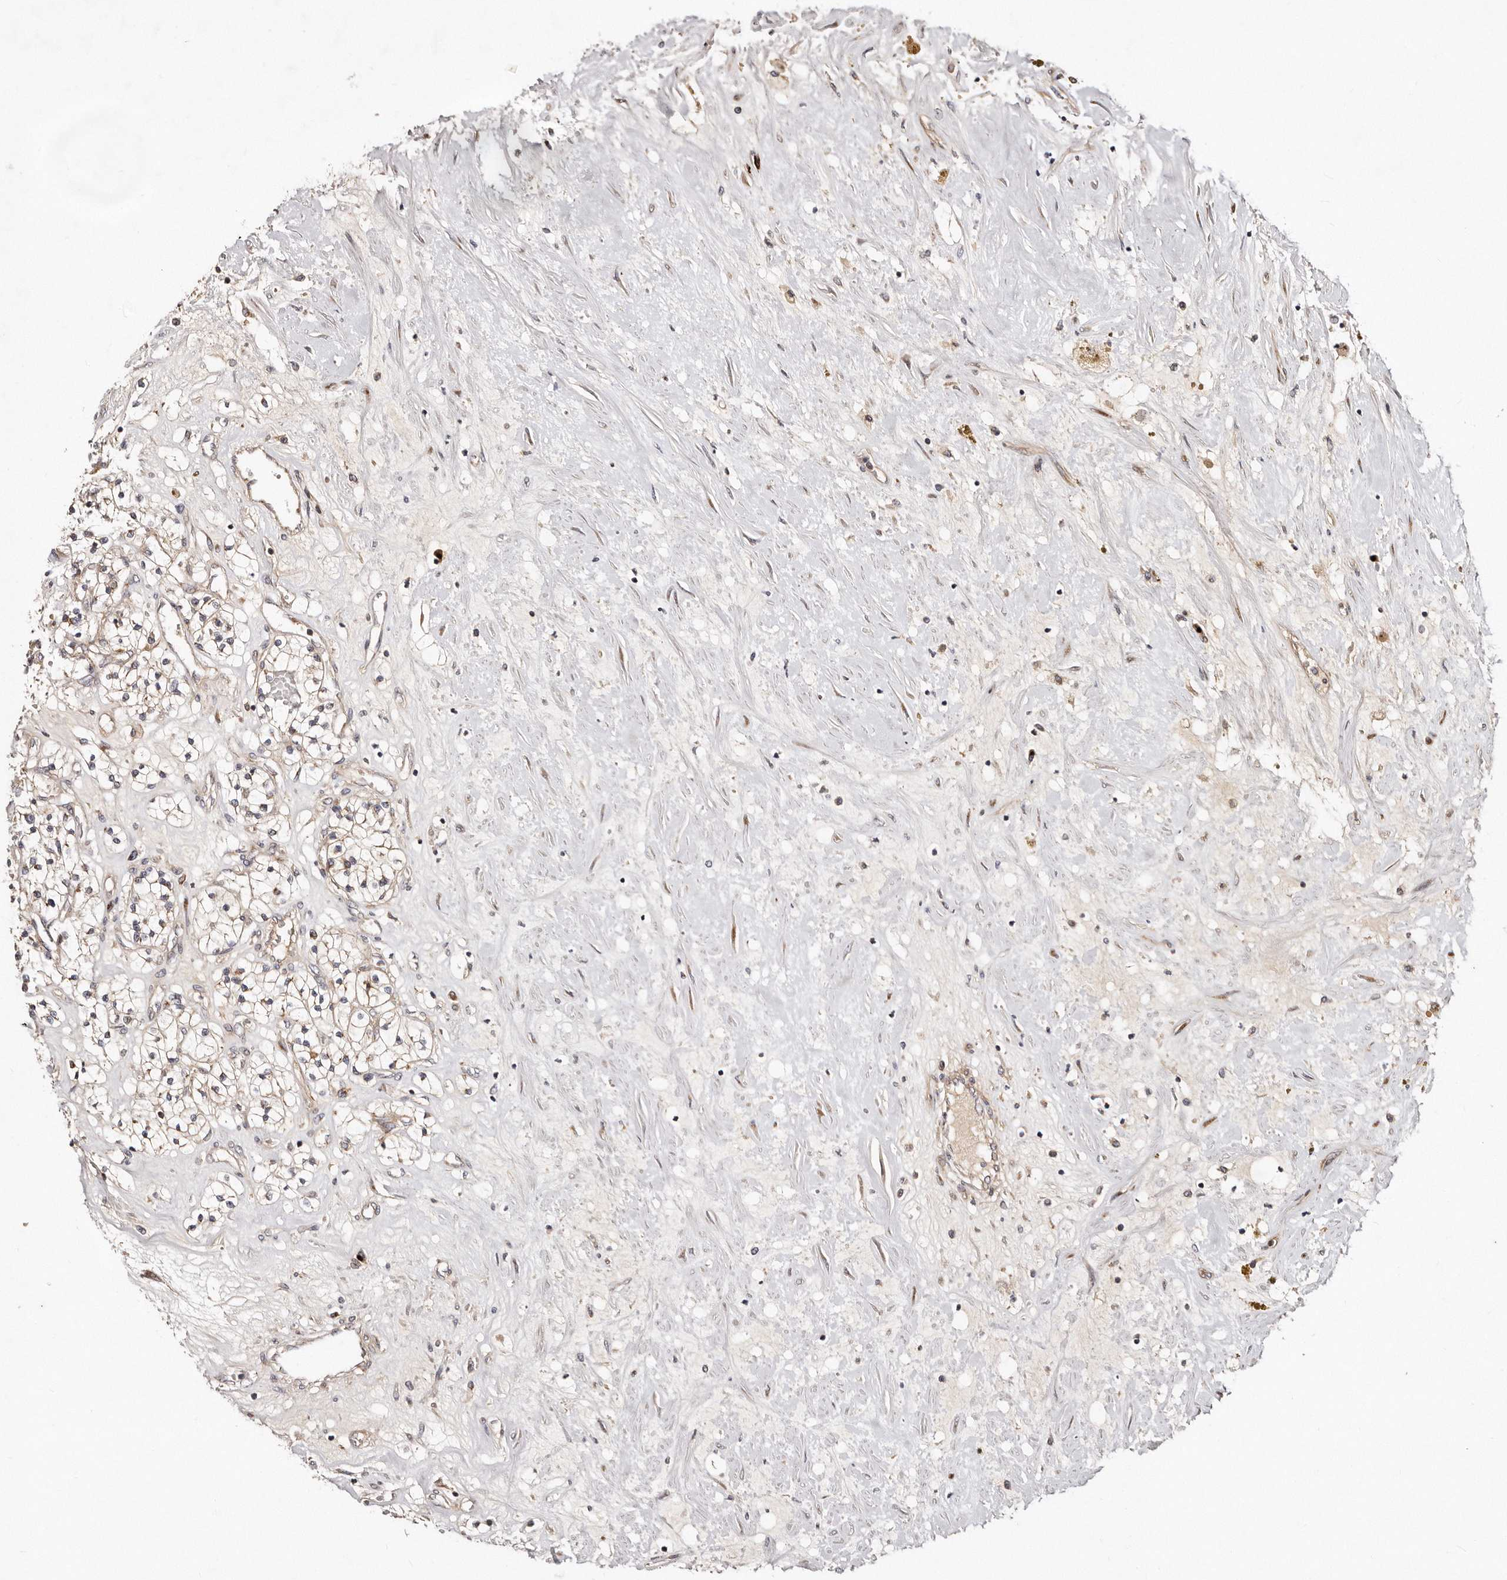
{"staining": {"intensity": "moderate", "quantity": "25%-75%", "location": "cytoplasmic/membranous"}, "tissue": "renal cancer", "cell_type": "Tumor cells", "image_type": "cancer", "snomed": [{"axis": "morphology", "description": "Normal tissue, NOS"}, {"axis": "morphology", "description": "Adenocarcinoma, NOS"}, {"axis": "topography", "description": "Kidney"}], "caption": "This micrograph reveals adenocarcinoma (renal) stained with immunohistochemistry to label a protein in brown. The cytoplasmic/membranous of tumor cells show moderate positivity for the protein. Nuclei are counter-stained blue.", "gene": "DACT2", "patient": {"sex": "male", "age": 68}}